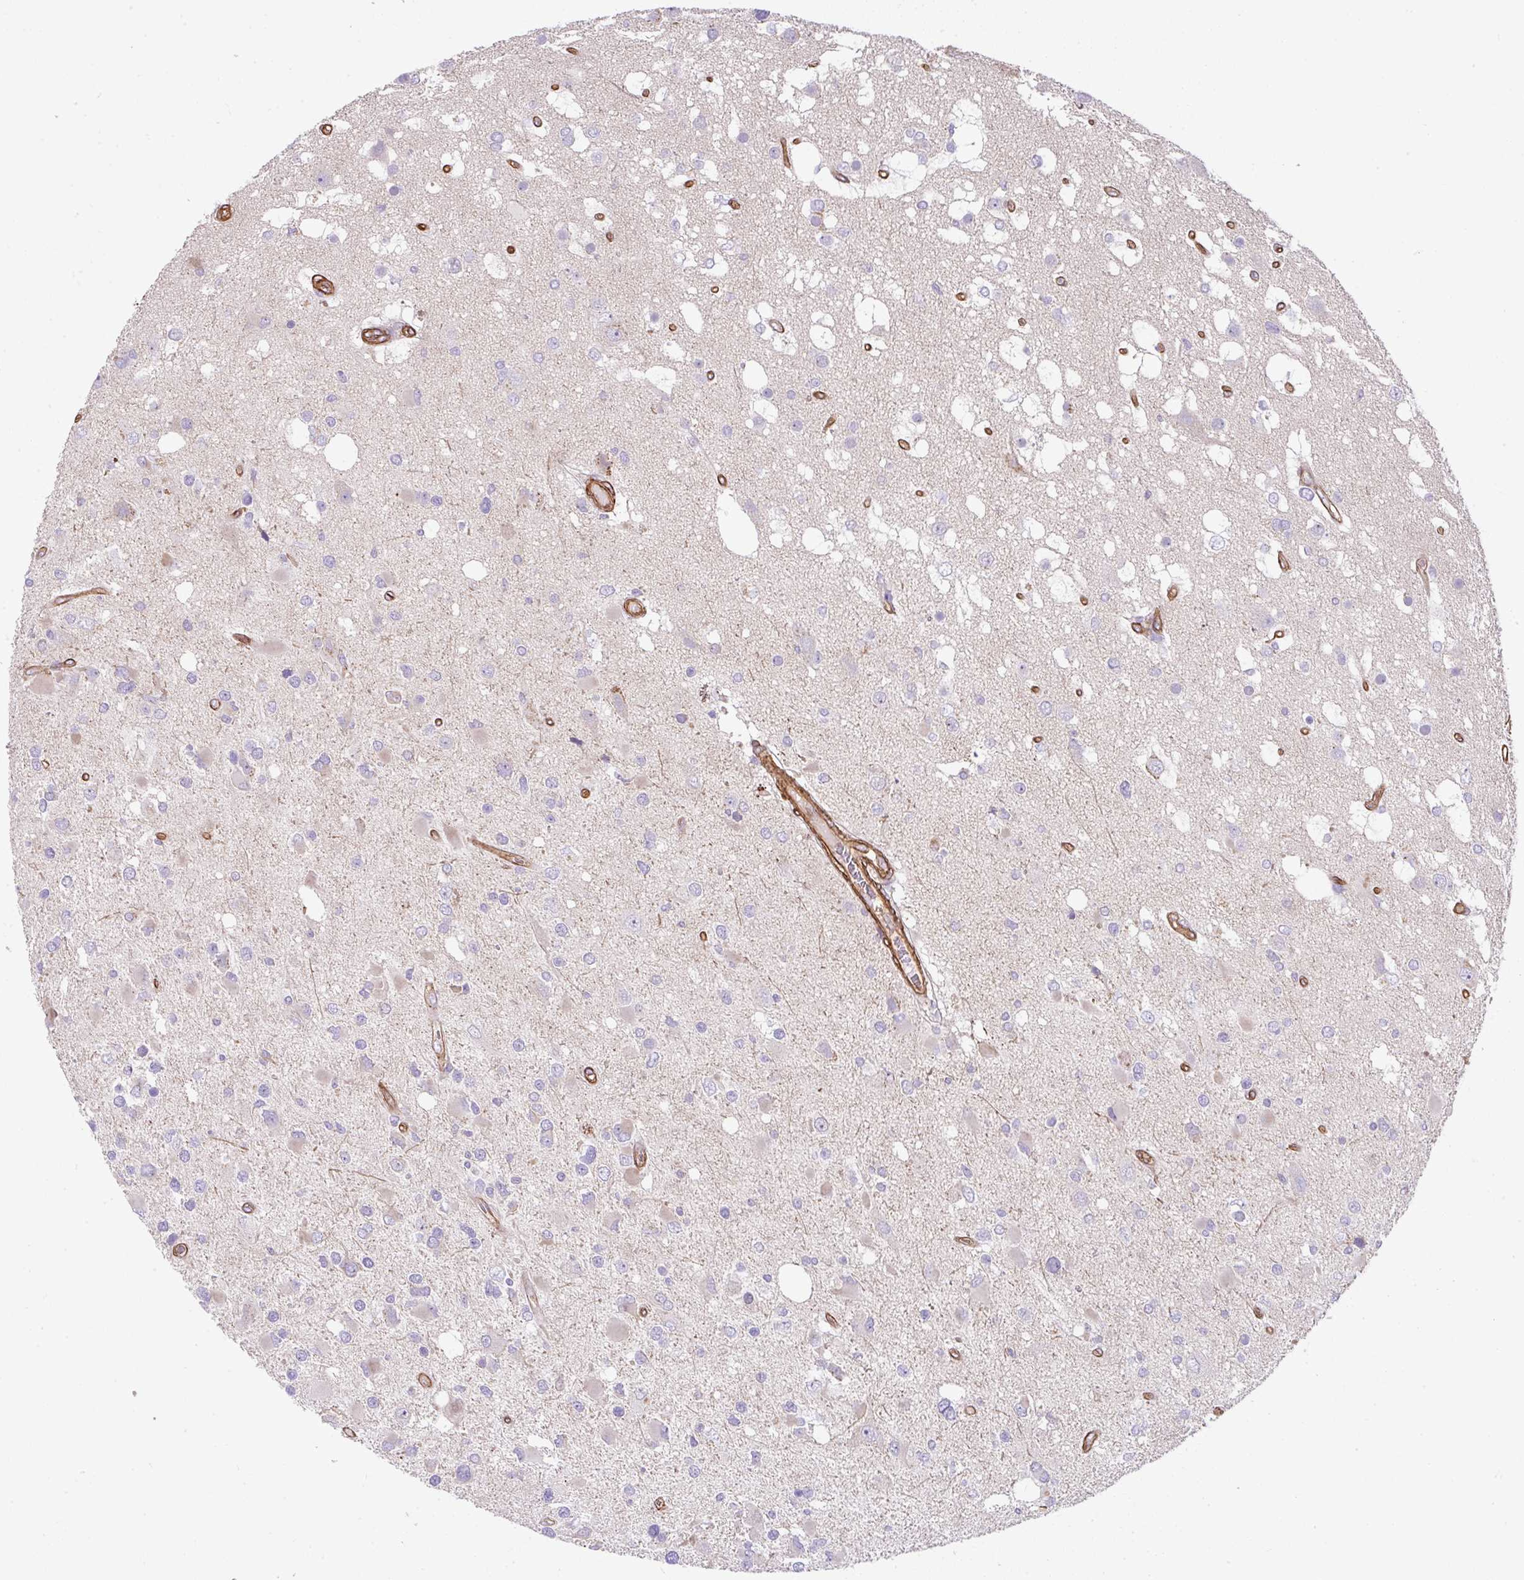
{"staining": {"intensity": "negative", "quantity": "none", "location": "none"}, "tissue": "glioma", "cell_type": "Tumor cells", "image_type": "cancer", "snomed": [{"axis": "morphology", "description": "Glioma, malignant, High grade"}, {"axis": "topography", "description": "Brain"}], "caption": "Immunohistochemistry (IHC) of human high-grade glioma (malignant) exhibits no expression in tumor cells.", "gene": "ANKUB1", "patient": {"sex": "male", "age": 53}}